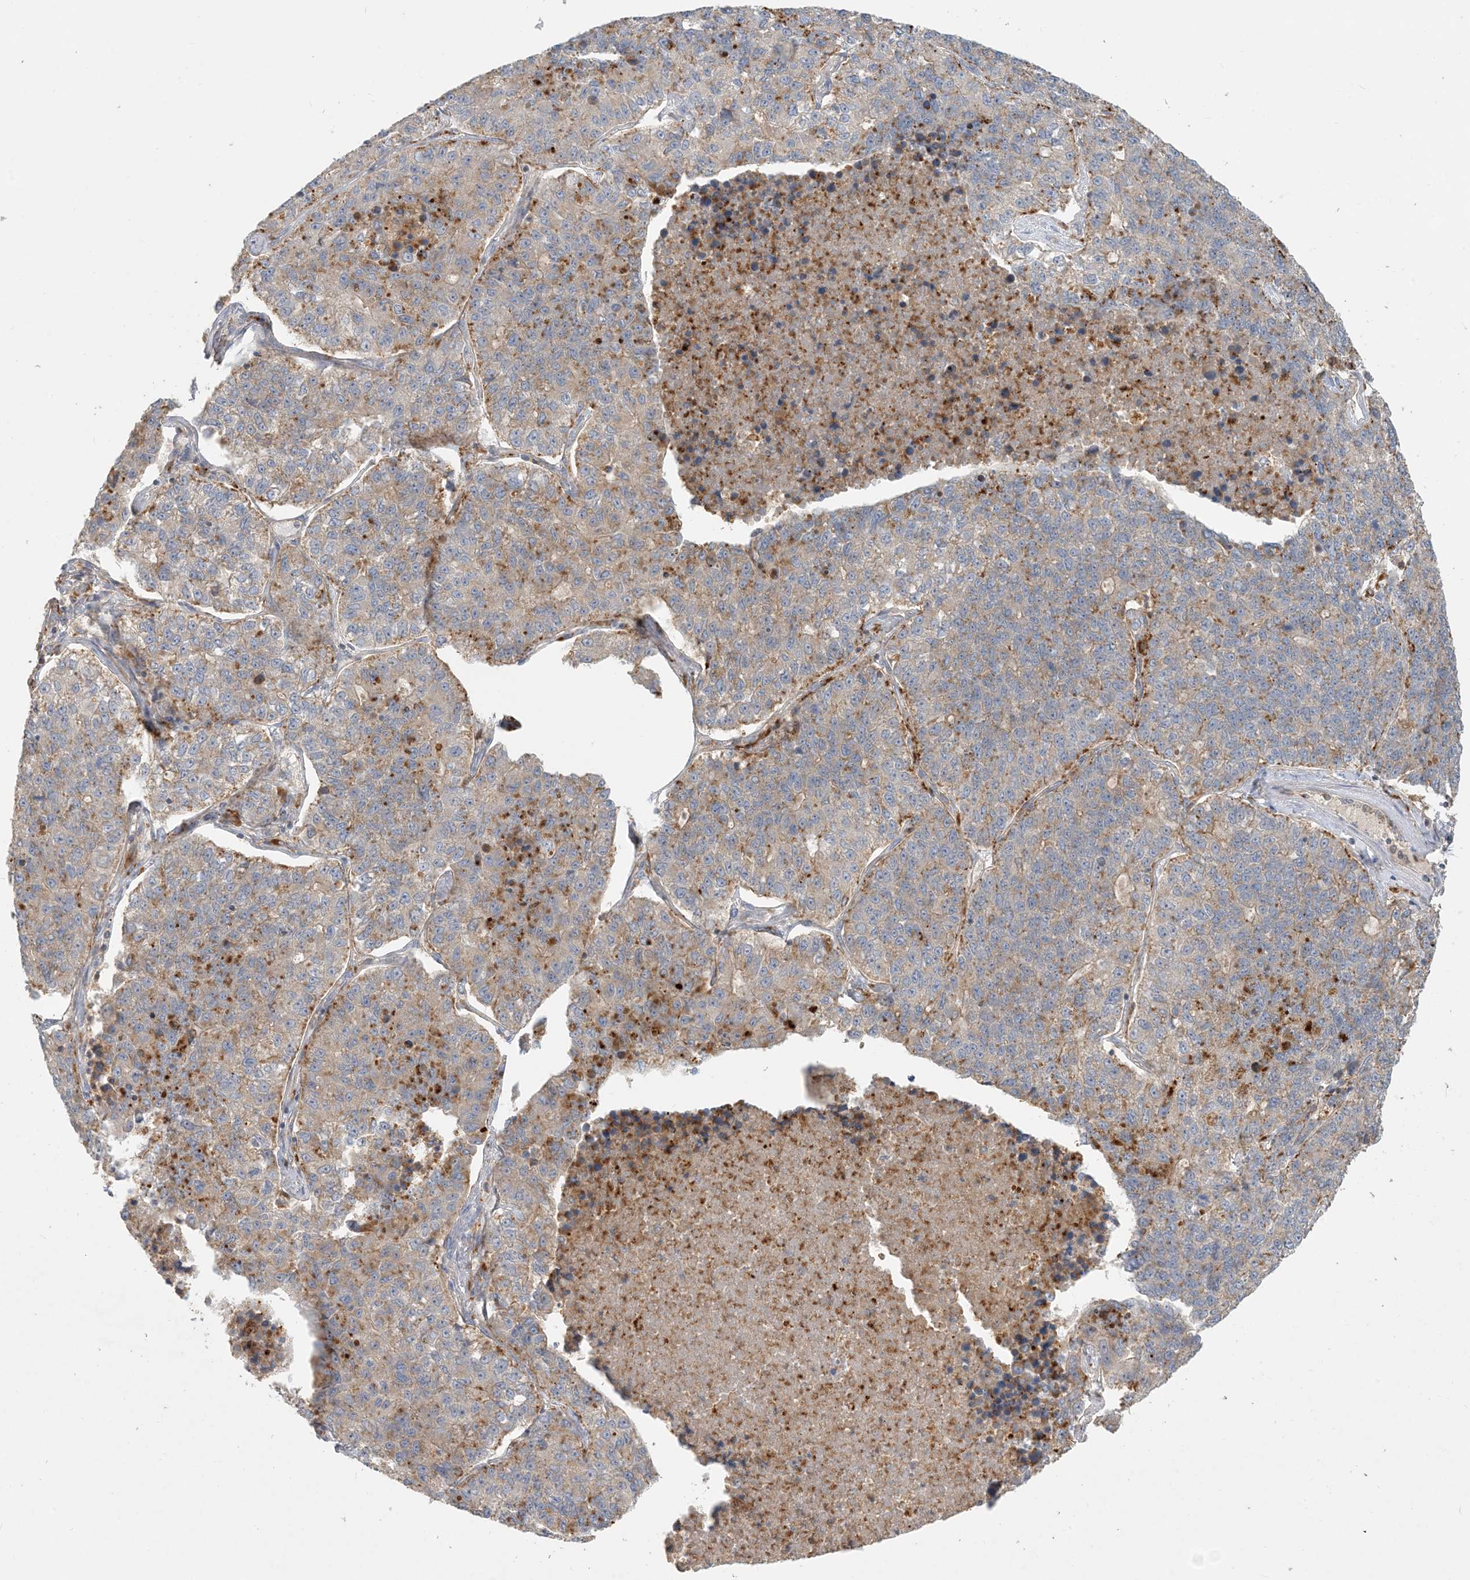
{"staining": {"intensity": "weak", "quantity": ">75%", "location": "cytoplasmic/membranous"}, "tissue": "lung cancer", "cell_type": "Tumor cells", "image_type": "cancer", "snomed": [{"axis": "morphology", "description": "Adenocarcinoma, NOS"}, {"axis": "topography", "description": "Lung"}], "caption": "High-magnification brightfield microscopy of lung adenocarcinoma stained with DAB (3,3'-diaminobenzidine) (brown) and counterstained with hematoxylin (blue). tumor cells exhibit weak cytoplasmic/membranous staining is identified in approximately>75% of cells. (DAB (3,3'-diaminobenzidine) = brown stain, brightfield microscopy at high magnification).", "gene": "SPPL2A", "patient": {"sex": "male", "age": 49}}